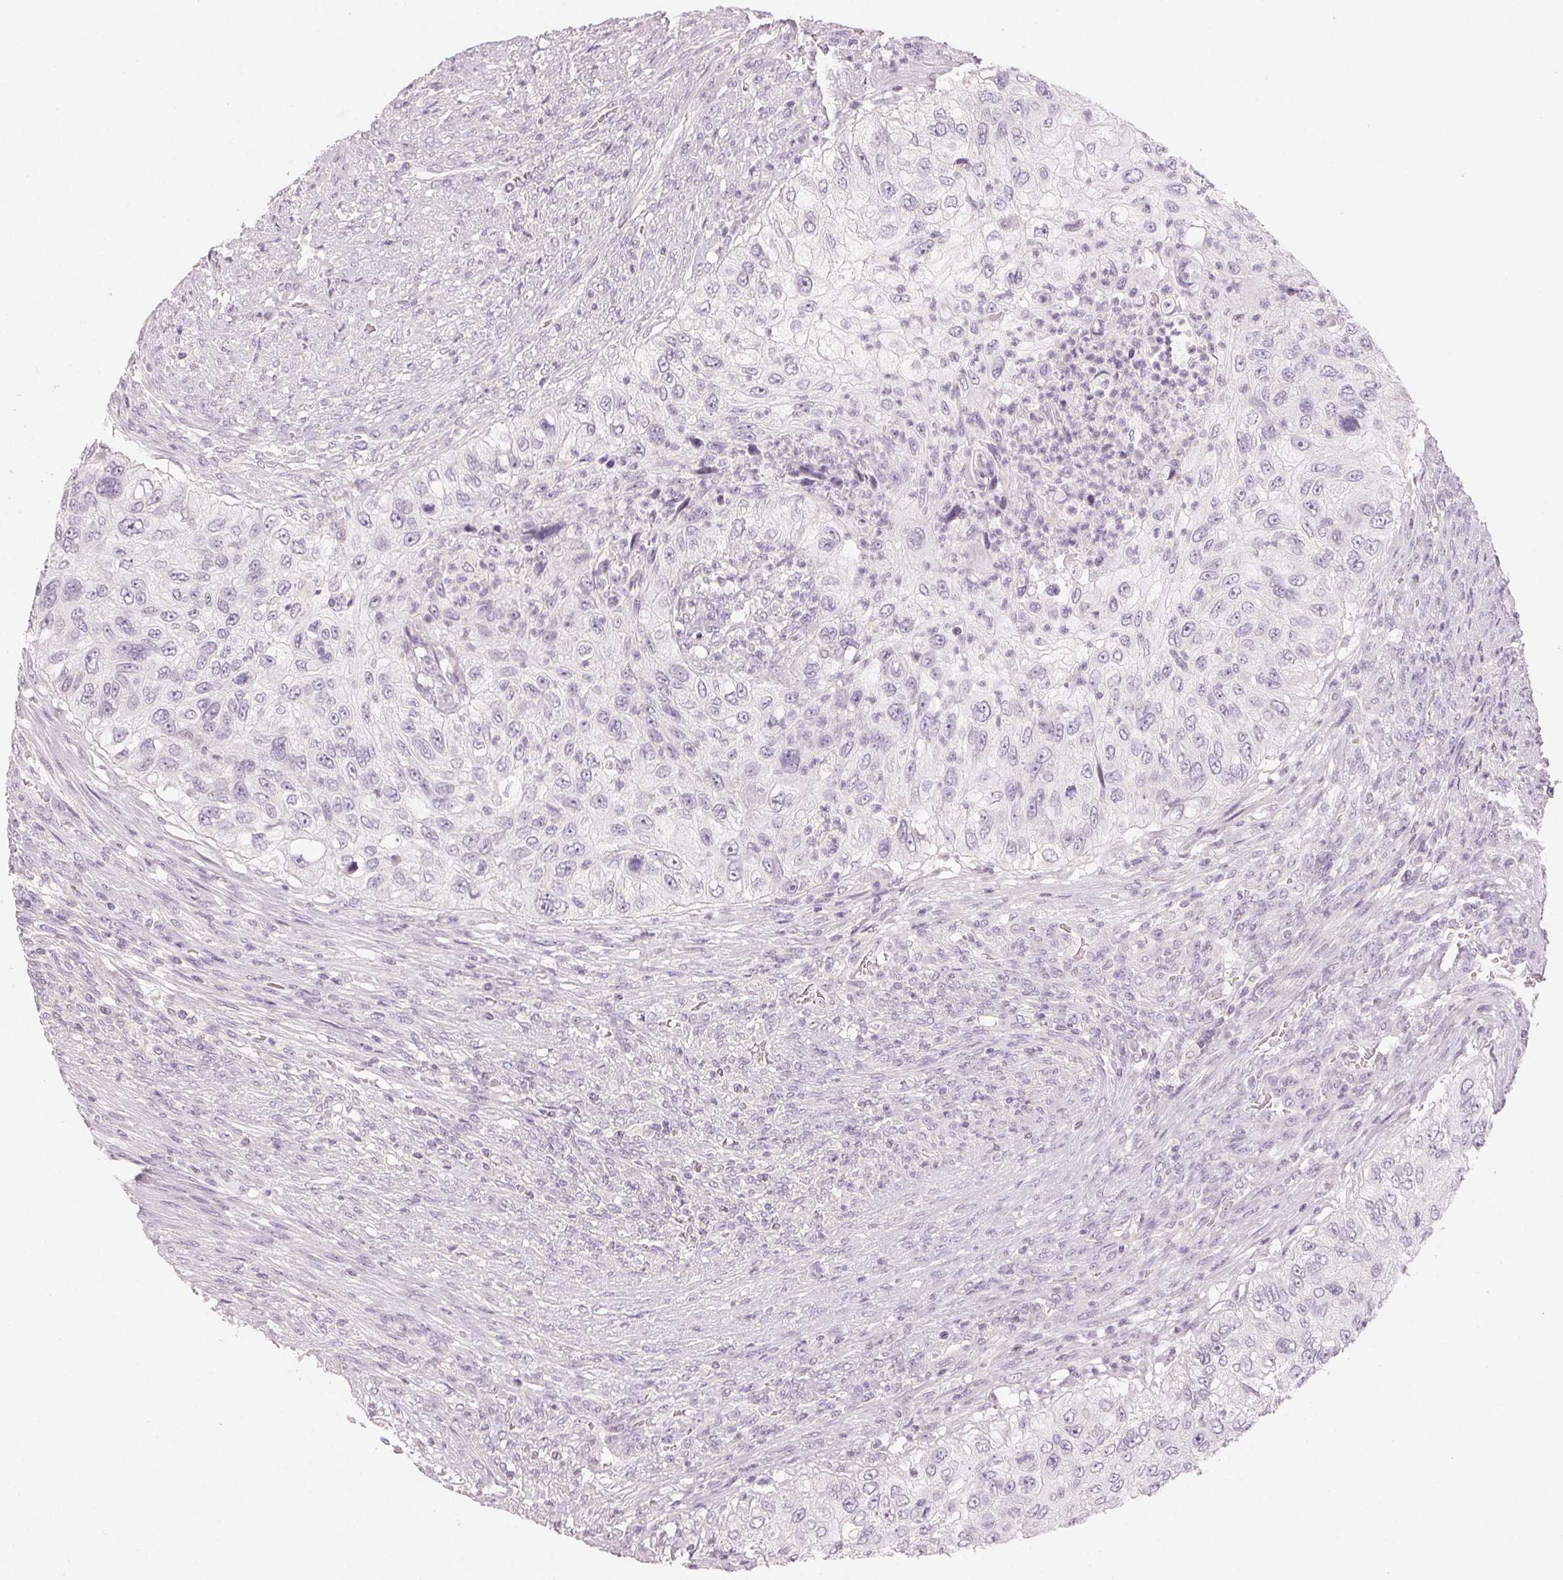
{"staining": {"intensity": "negative", "quantity": "none", "location": "none"}, "tissue": "urothelial cancer", "cell_type": "Tumor cells", "image_type": "cancer", "snomed": [{"axis": "morphology", "description": "Urothelial carcinoma, High grade"}, {"axis": "topography", "description": "Urinary bladder"}], "caption": "DAB (3,3'-diaminobenzidine) immunohistochemical staining of high-grade urothelial carcinoma demonstrates no significant positivity in tumor cells.", "gene": "LVRN", "patient": {"sex": "female", "age": 60}}